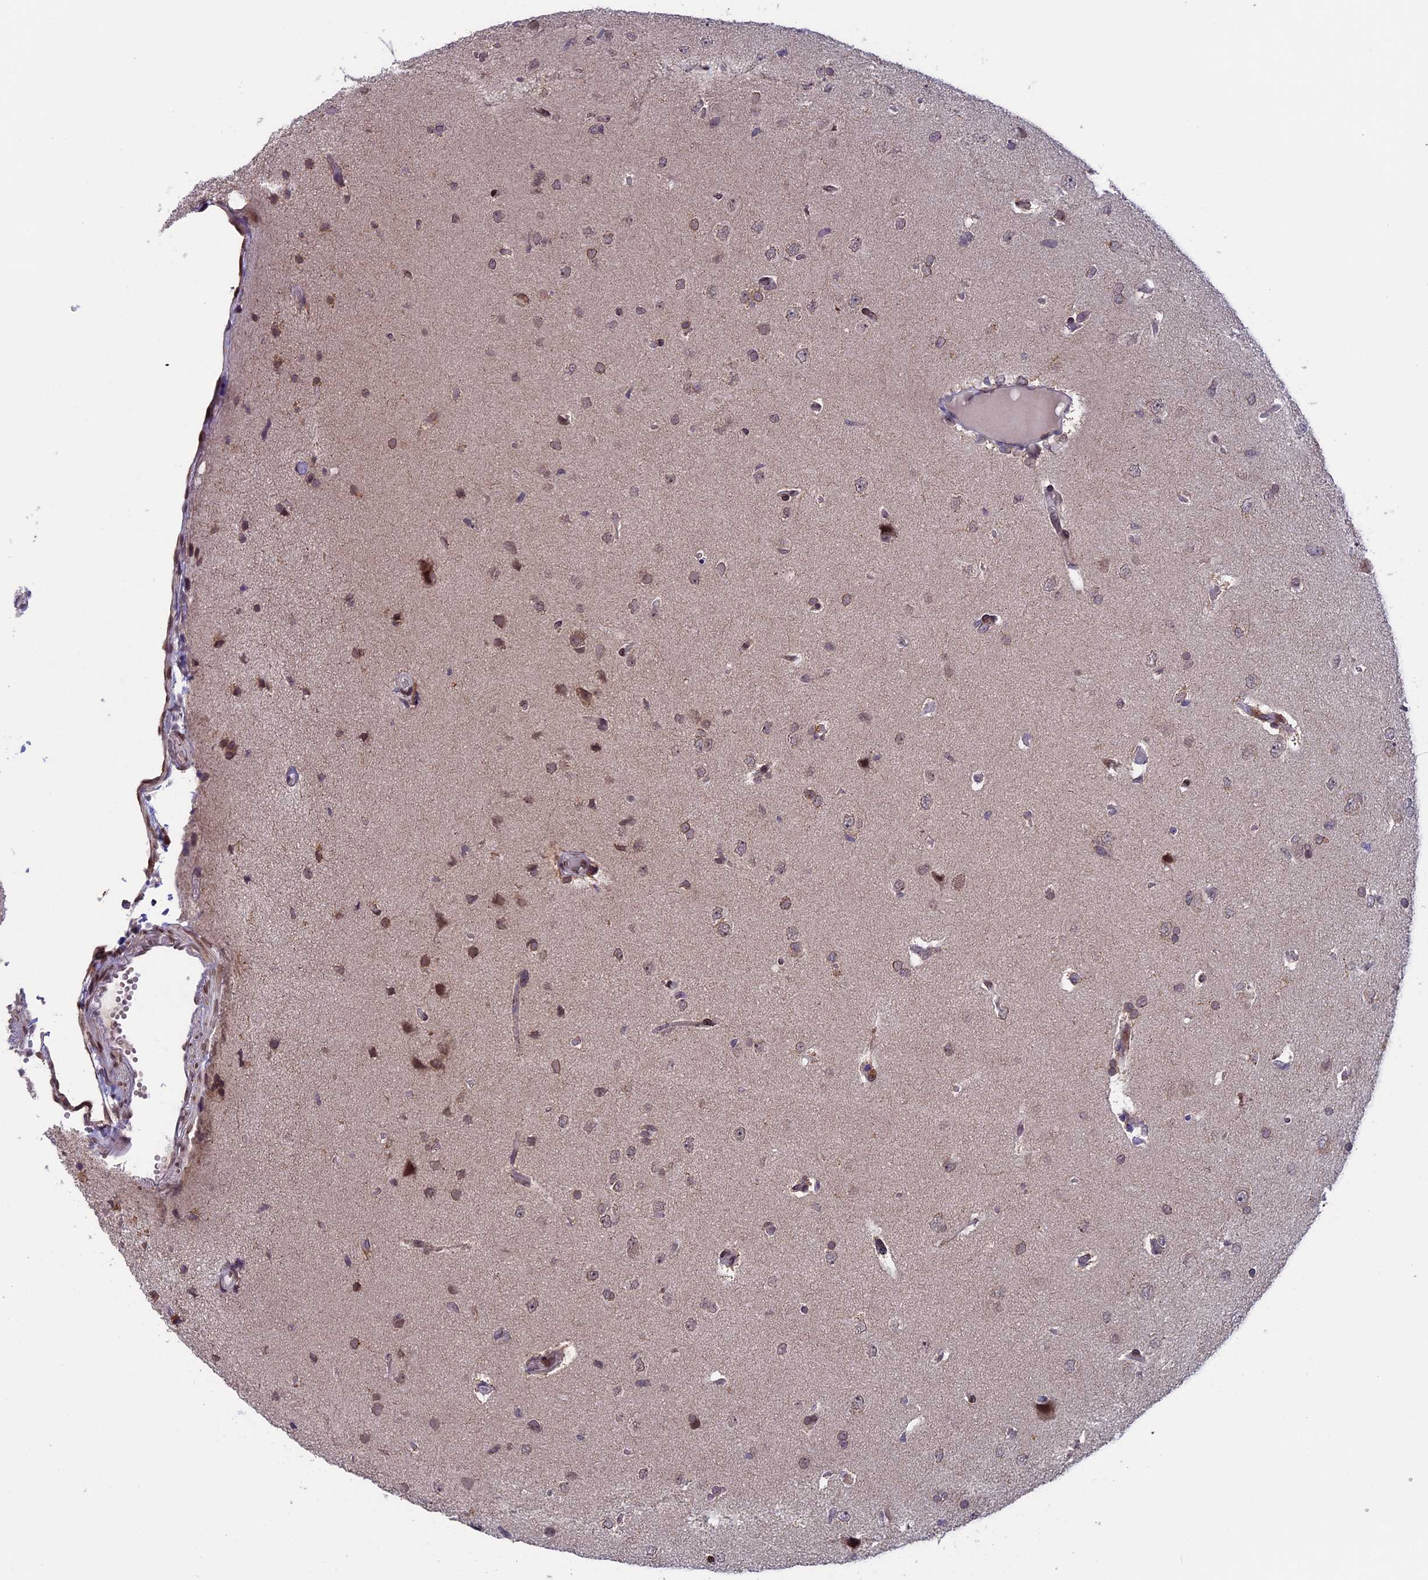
{"staining": {"intensity": "weak", "quantity": "25%-75%", "location": "nuclear"}, "tissue": "glioma", "cell_type": "Tumor cells", "image_type": "cancer", "snomed": [{"axis": "morphology", "description": "Glioma, malignant, High grade"}, {"axis": "topography", "description": "Brain"}], "caption": "A brown stain highlights weak nuclear positivity of a protein in glioma tumor cells. (IHC, brightfield microscopy, high magnification).", "gene": "GPSM1", "patient": {"sex": "female", "age": 59}}